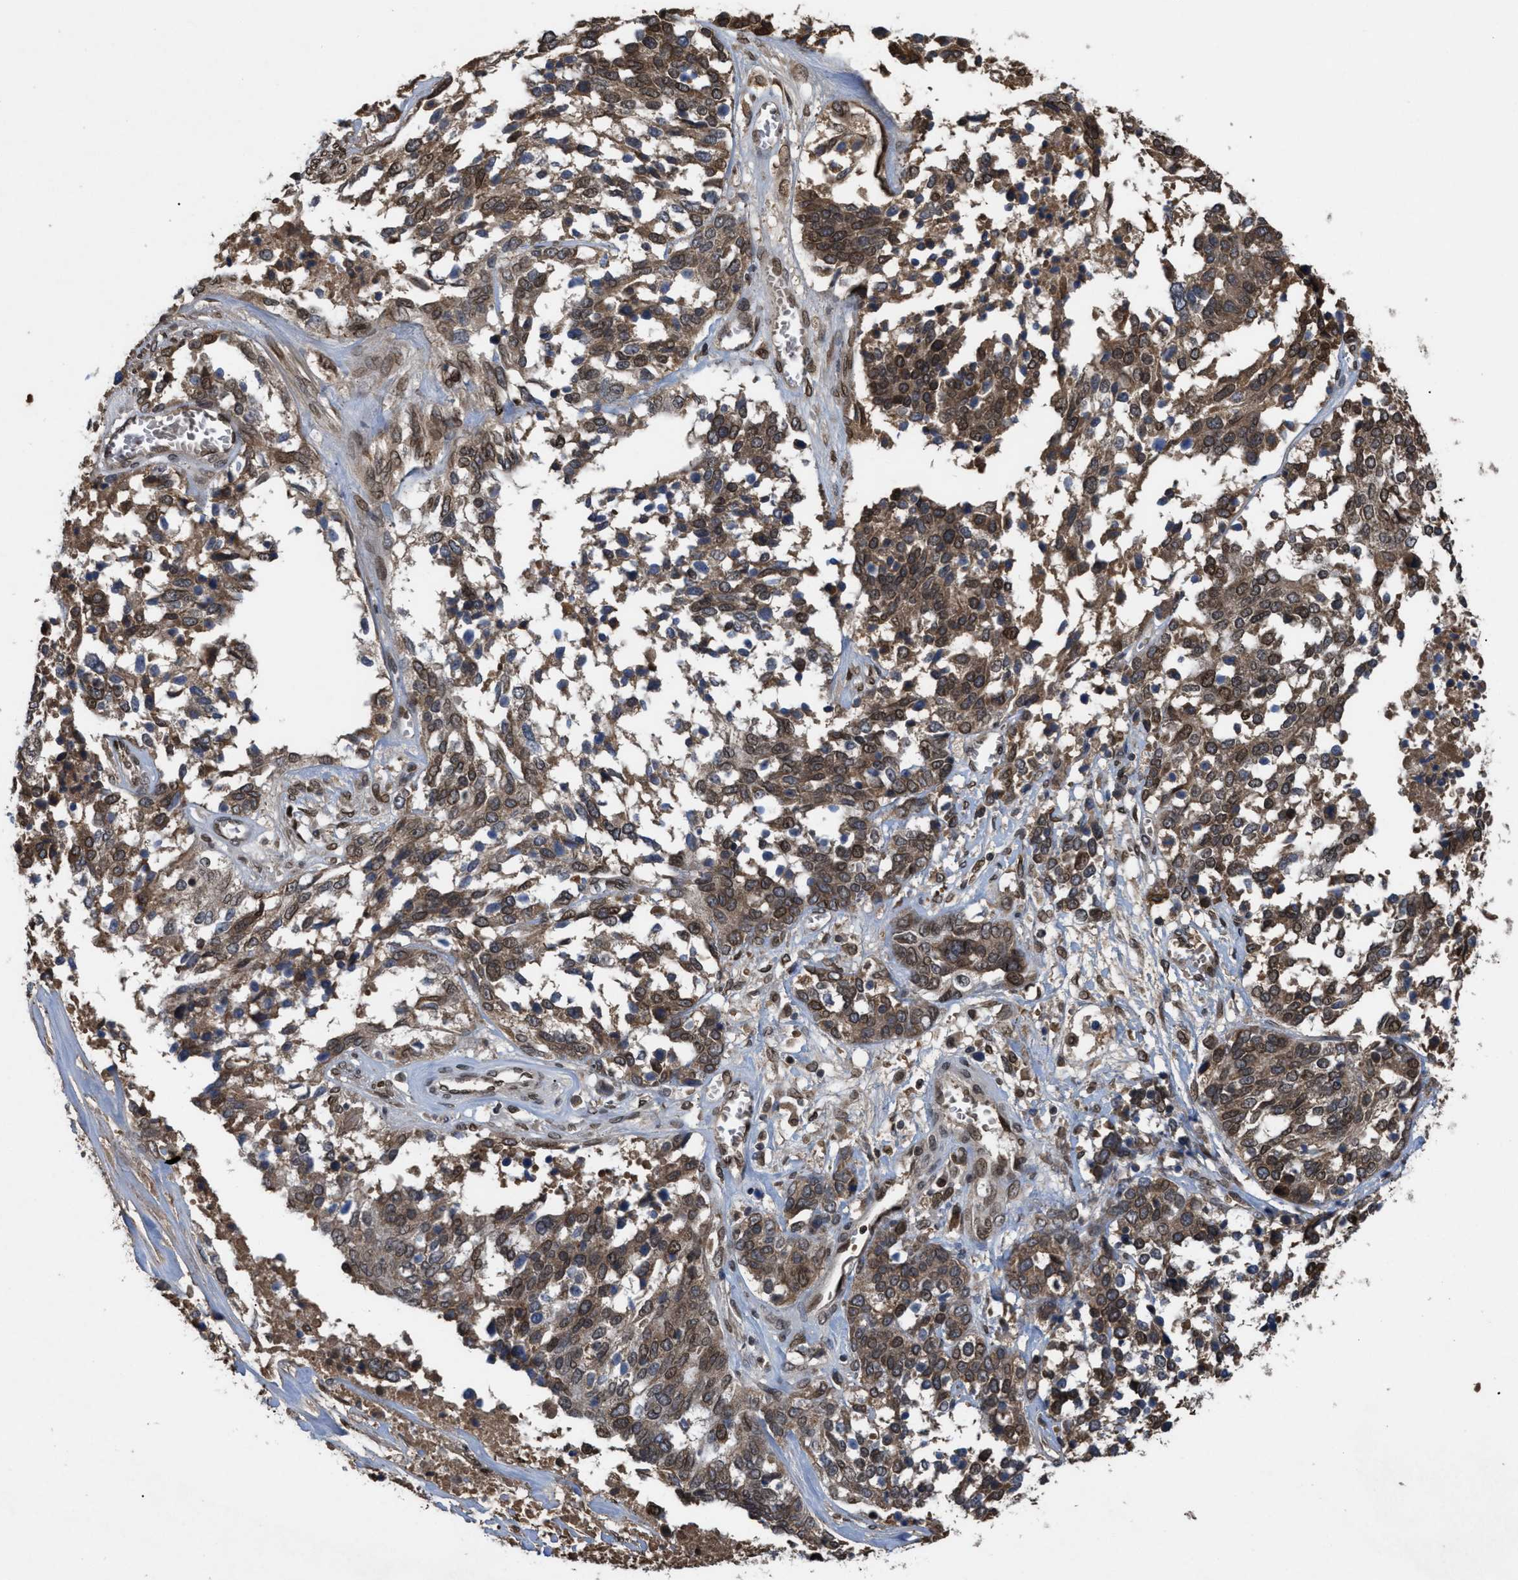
{"staining": {"intensity": "moderate", "quantity": ">75%", "location": "cytoplasmic/membranous,nuclear"}, "tissue": "ovarian cancer", "cell_type": "Tumor cells", "image_type": "cancer", "snomed": [{"axis": "morphology", "description": "Cystadenocarcinoma, serous, NOS"}, {"axis": "topography", "description": "Ovary"}], "caption": "Immunohistochemistry histopathology image of neoplastic tissue: human ovarian serous cystadenocarcinoma stained using immunohistochemistry (IHC) exhibits medium levels of moderate protein expression localized specifically in the cytoplasmic/membranous and nuclear of tumor cells, appearing as a cytoplasmic/membranous and nuclear brown color.", "gene": "CRY1", "patient": {"sex": "female", "age": 44}}